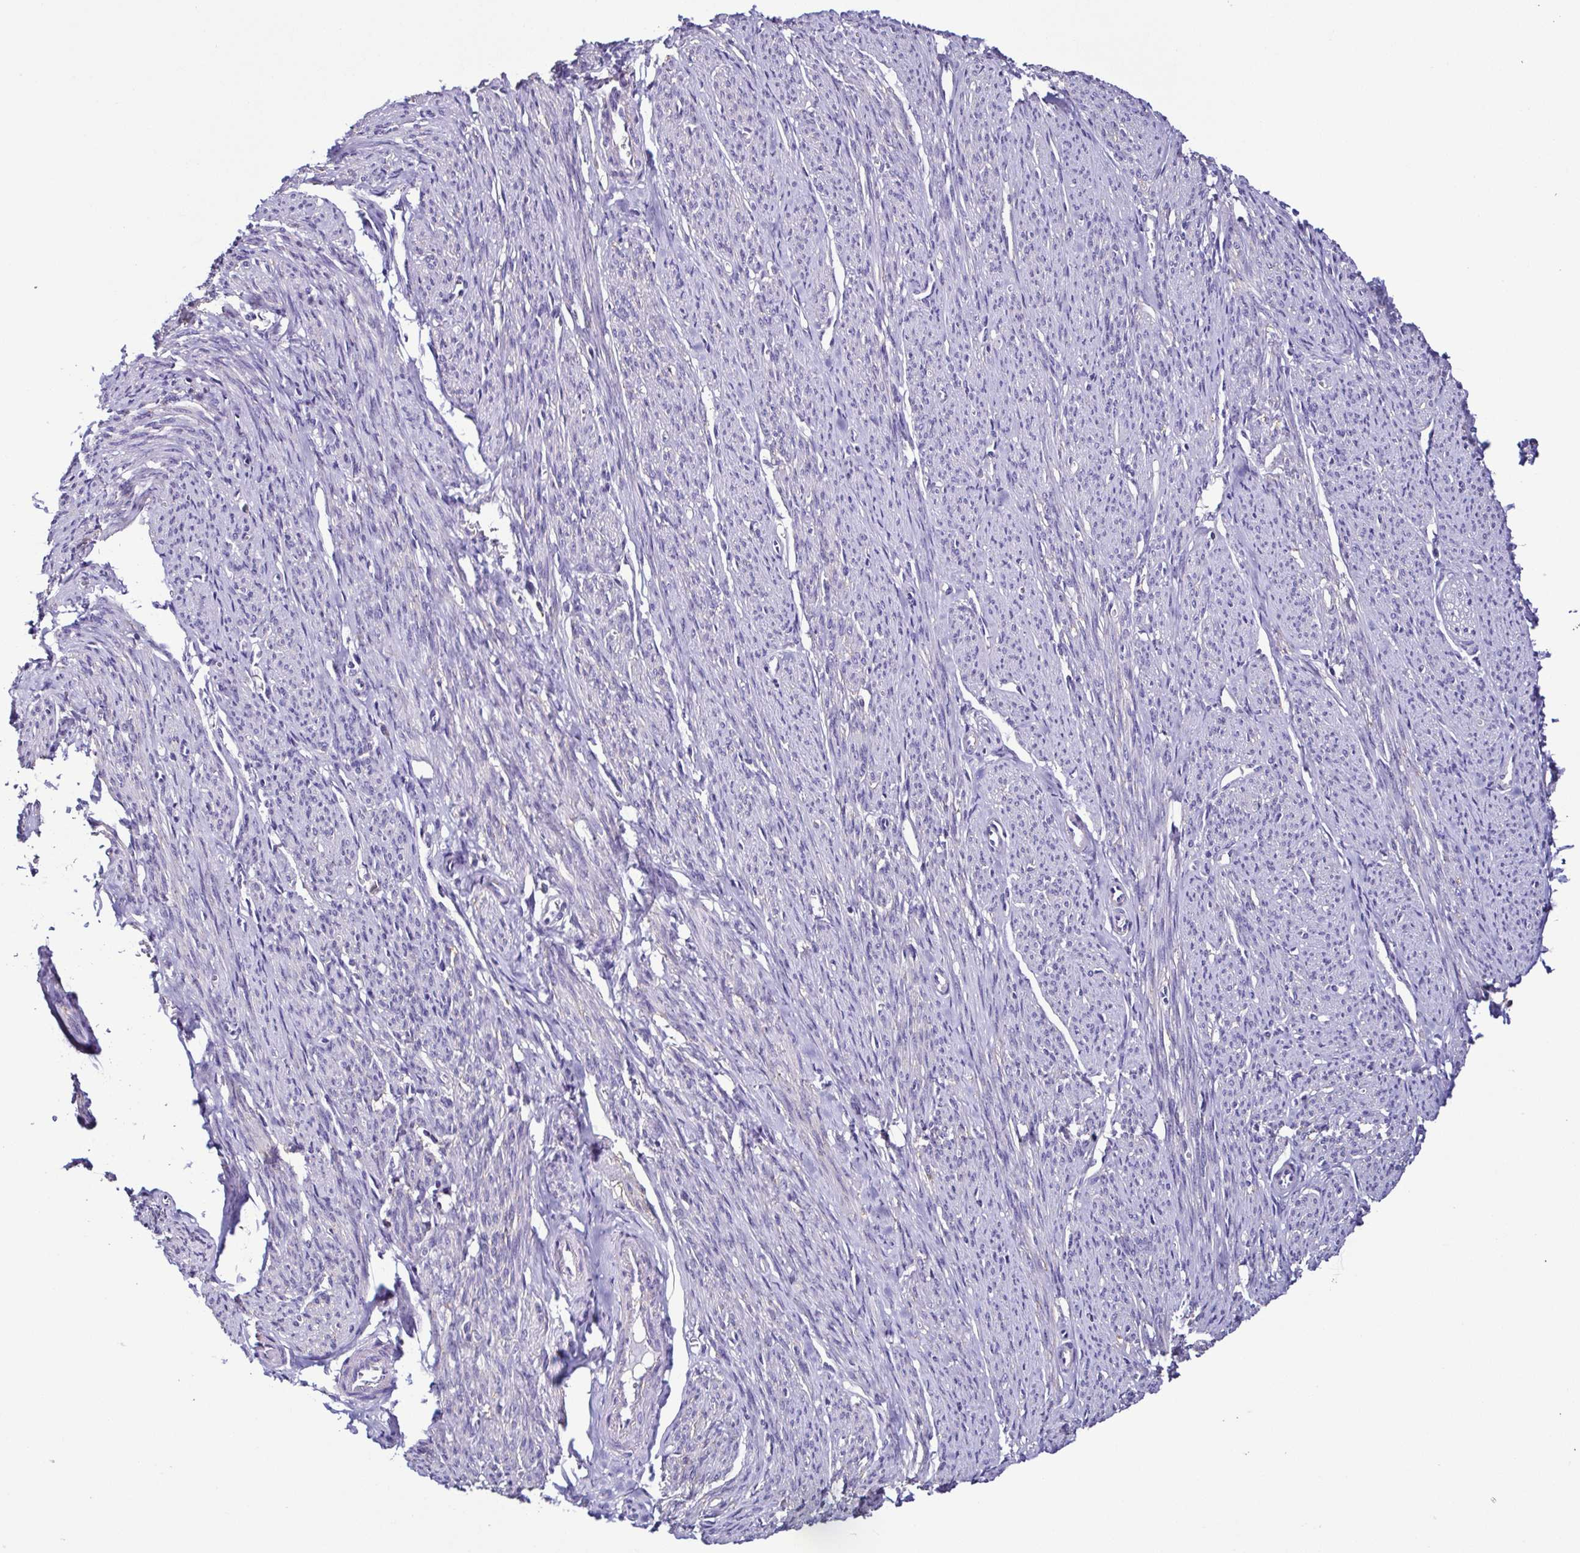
{"staining": {"intensity": "negative", "quantity": "none", "location": "none"}, "tissue": "smooth muscle", "cell_type": "Smooth muscle cells", "image_type": "normal", "snomed": [{"axis": "morphology", "description": "Normal tissue, NOS"}, {"axis": "topography", "description": "Smooth muscle"}], "caption": "This is an immunohistochemistry (IHC) micrograph of normal smooth muscle. There is no staining in smooth muscle cells.", "gene": "TNNT2", "patient": {"sex": "female", "age": 65}}